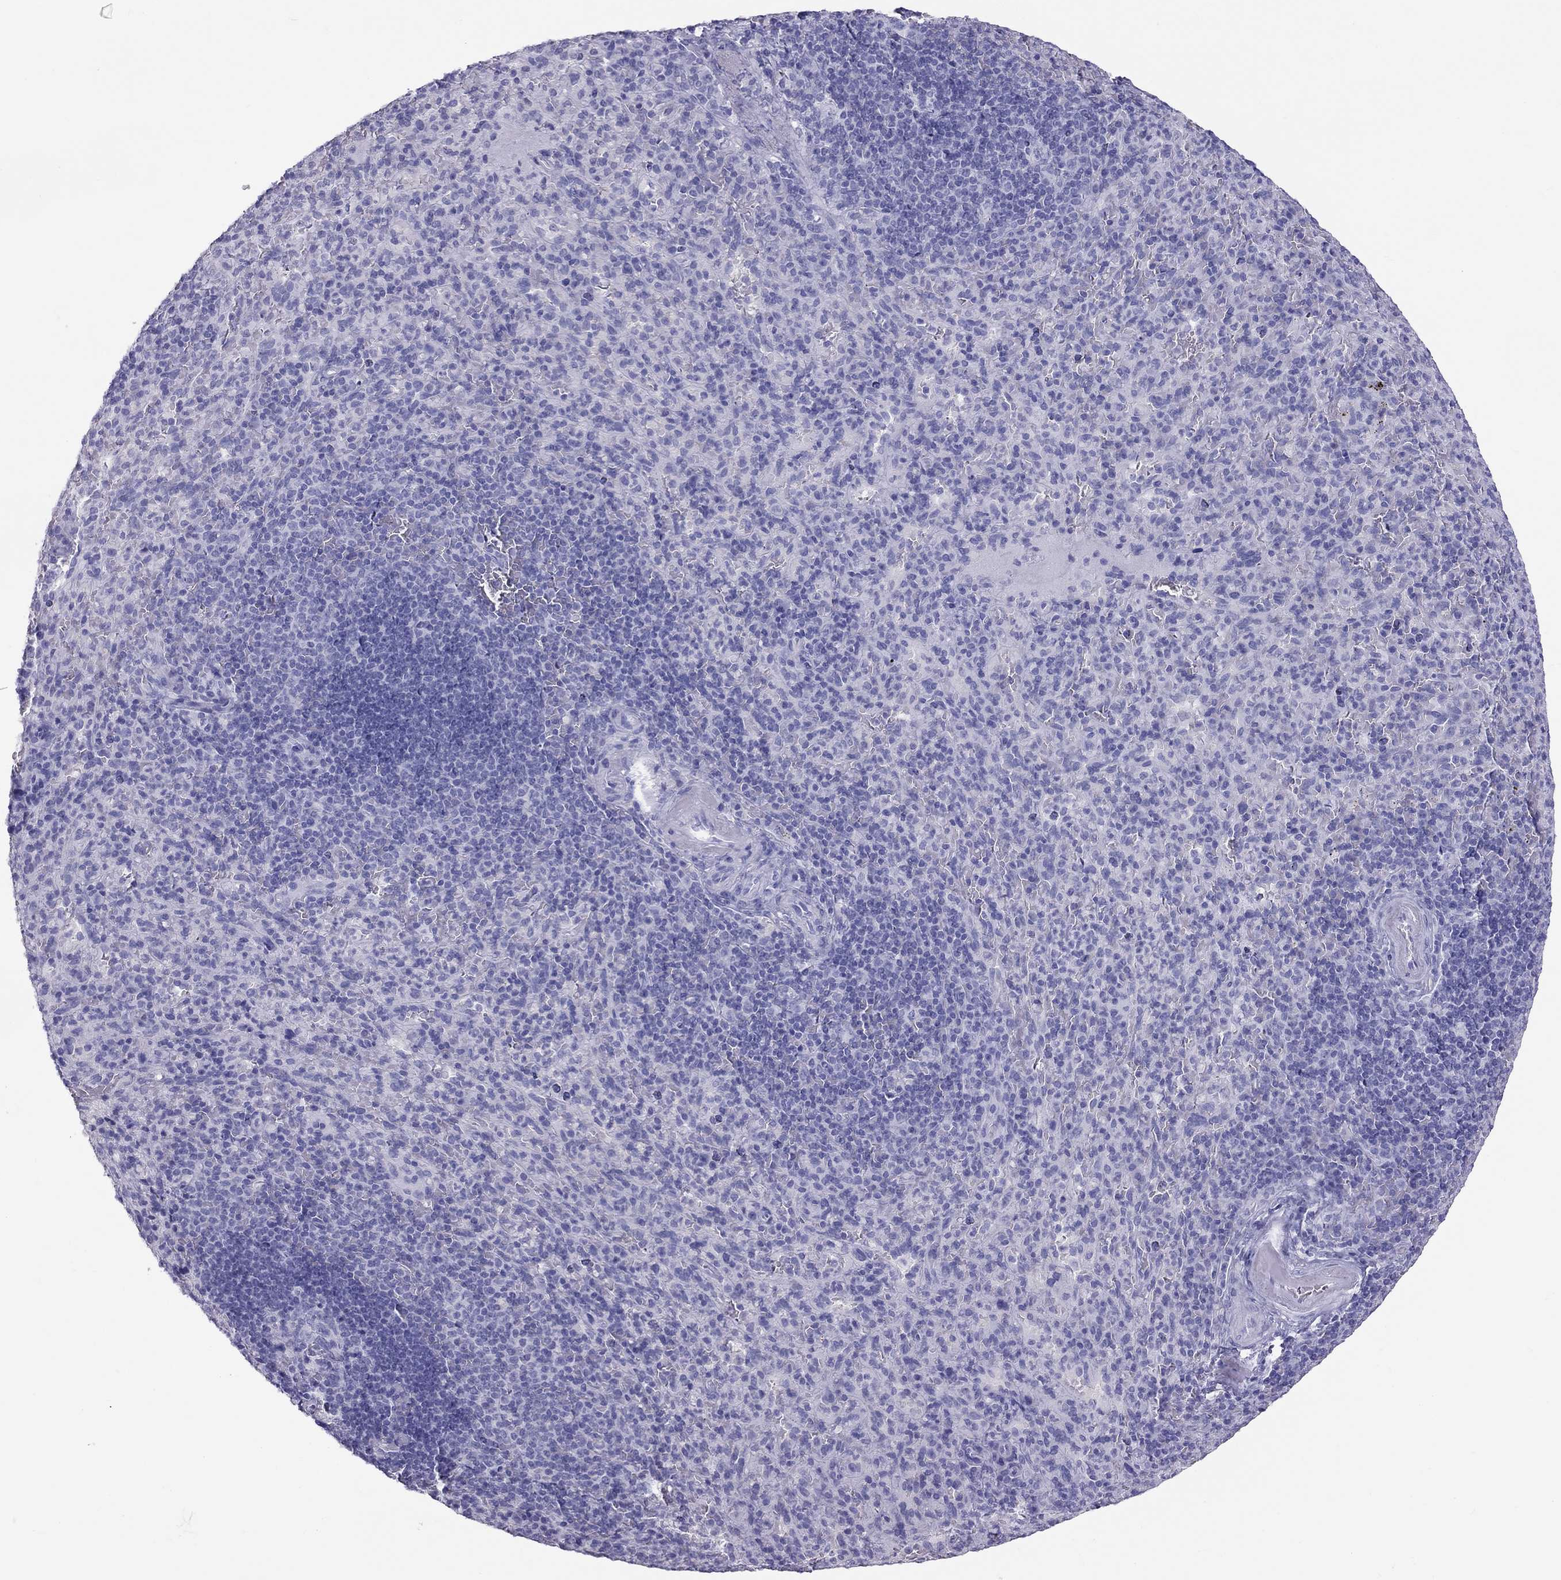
{"staining": {"intensity": "negative", "quantity": "none", "location": "none"}, "tissue": "spleen", "cell_type": "Cells in red pulp", "image_type": "normal", "snomed": [{"axis": "morphology", "description": "Normal tissue, NOS"}, {"axis": "topography", "description": "Spleen"}], "caption": "The immunohistochemistry (IHC) micrograph has no significant staining in cells in red pulp of spleen.", "gene": "PSMB11", "patient": {"sex": "male", "age": 57}}